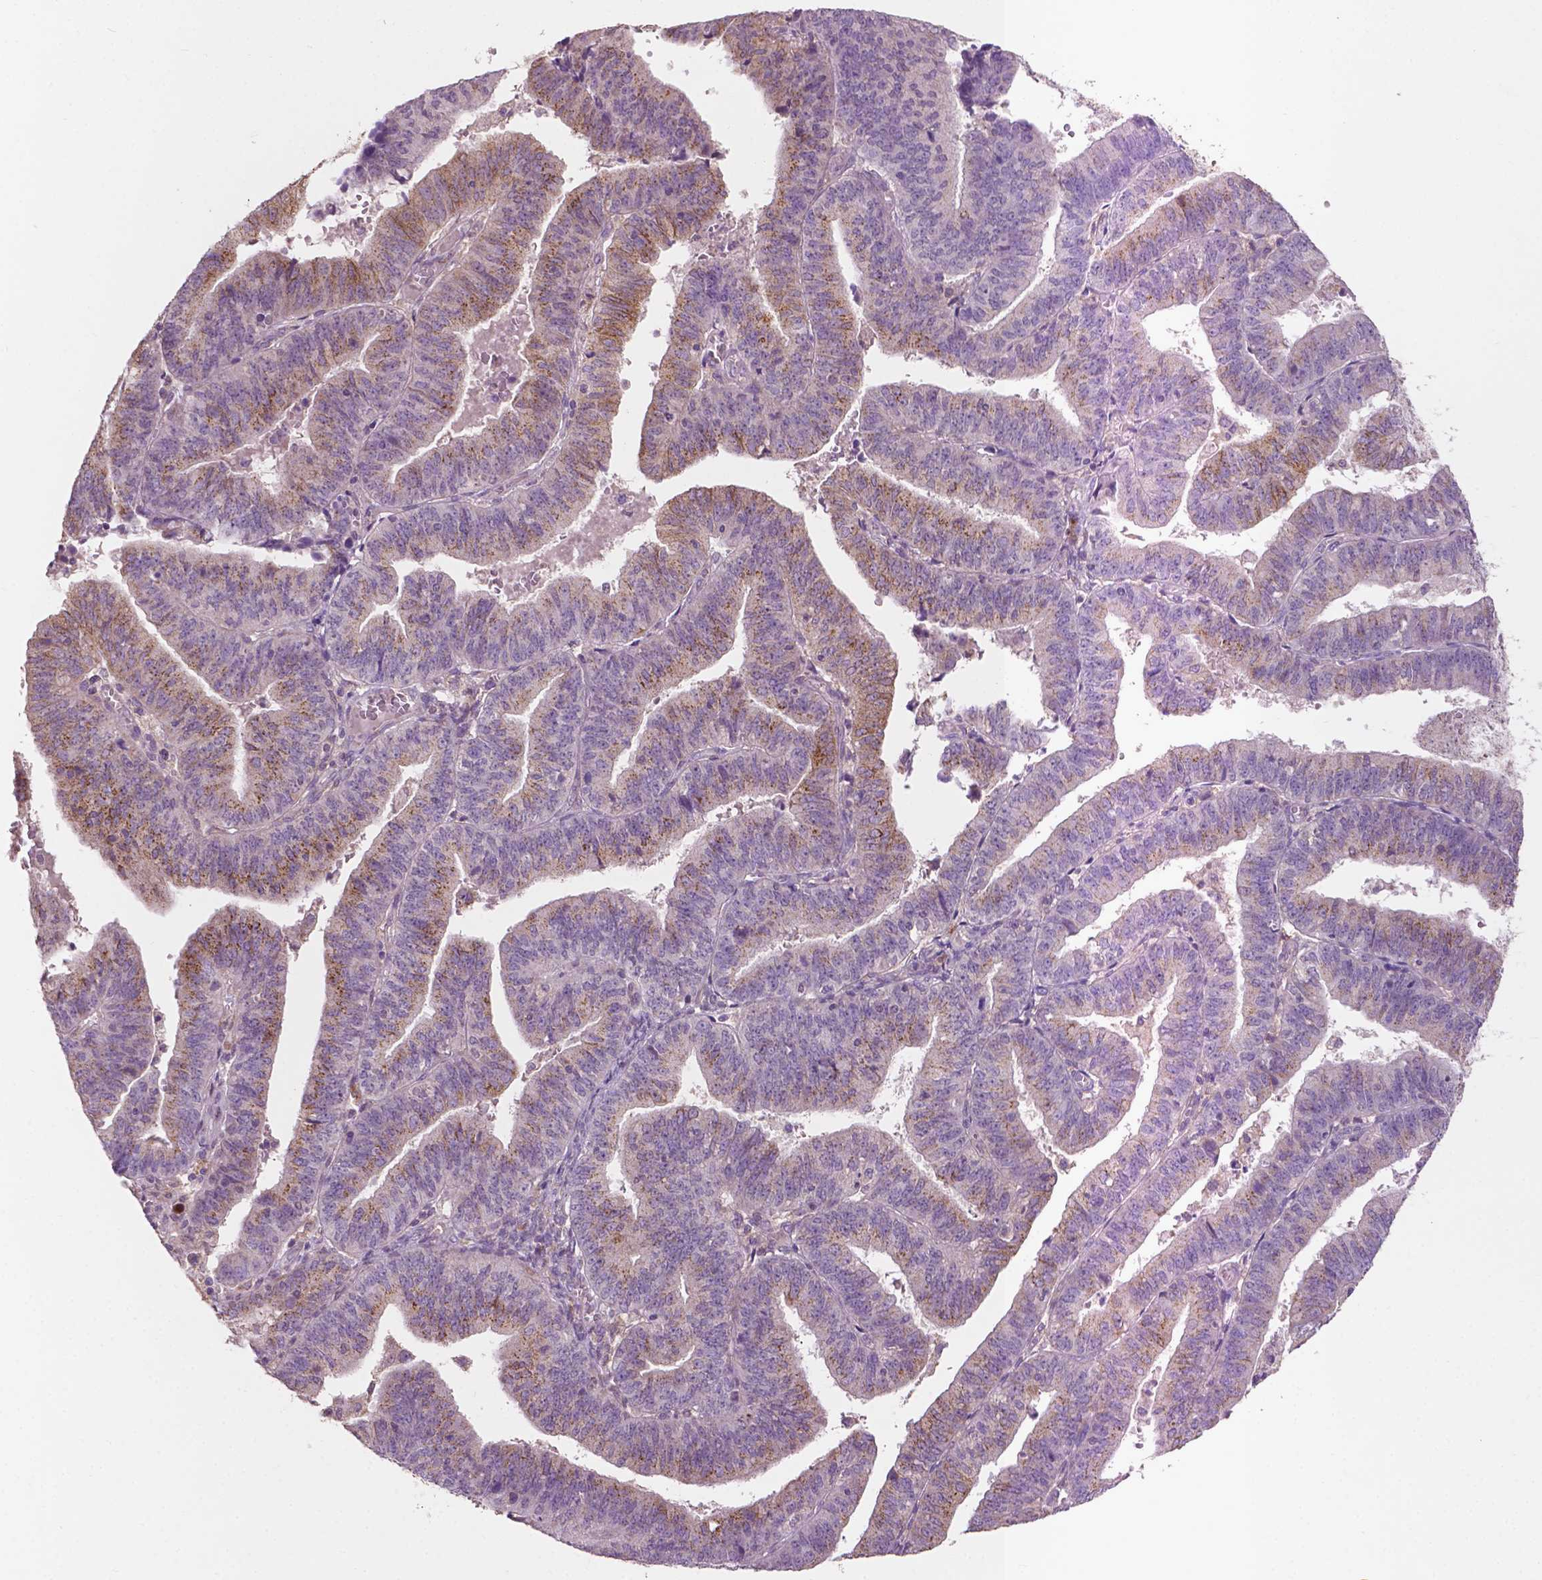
{"staining": {"intensity": "moderate", "quantity": "25%-75%", "location": "cytoplasmic/membranous"}, "tissue": "endometrial cancer", "cell_type": "Tumor cells", "image_type": "cancer", "snomed": [{"axis": "morphology", "description": "Adenocarcinoma, NOS"}, {"axis": "topography", "description": "Endometrium"}], "caption": "The immunohistochemical stain shows moderate cytoplasmic/membranous positivity in tumor cells of endometrial cancer tissue. The staining was performed using DAB (3,3'-diaminobenzidine) to visualize the protein expression in brown, while the nuclei were stained in blue with hematoxylin (Magnification: 20x).", "gene": "EBAG9", "patient": {"sex": "female", "age": 82}}